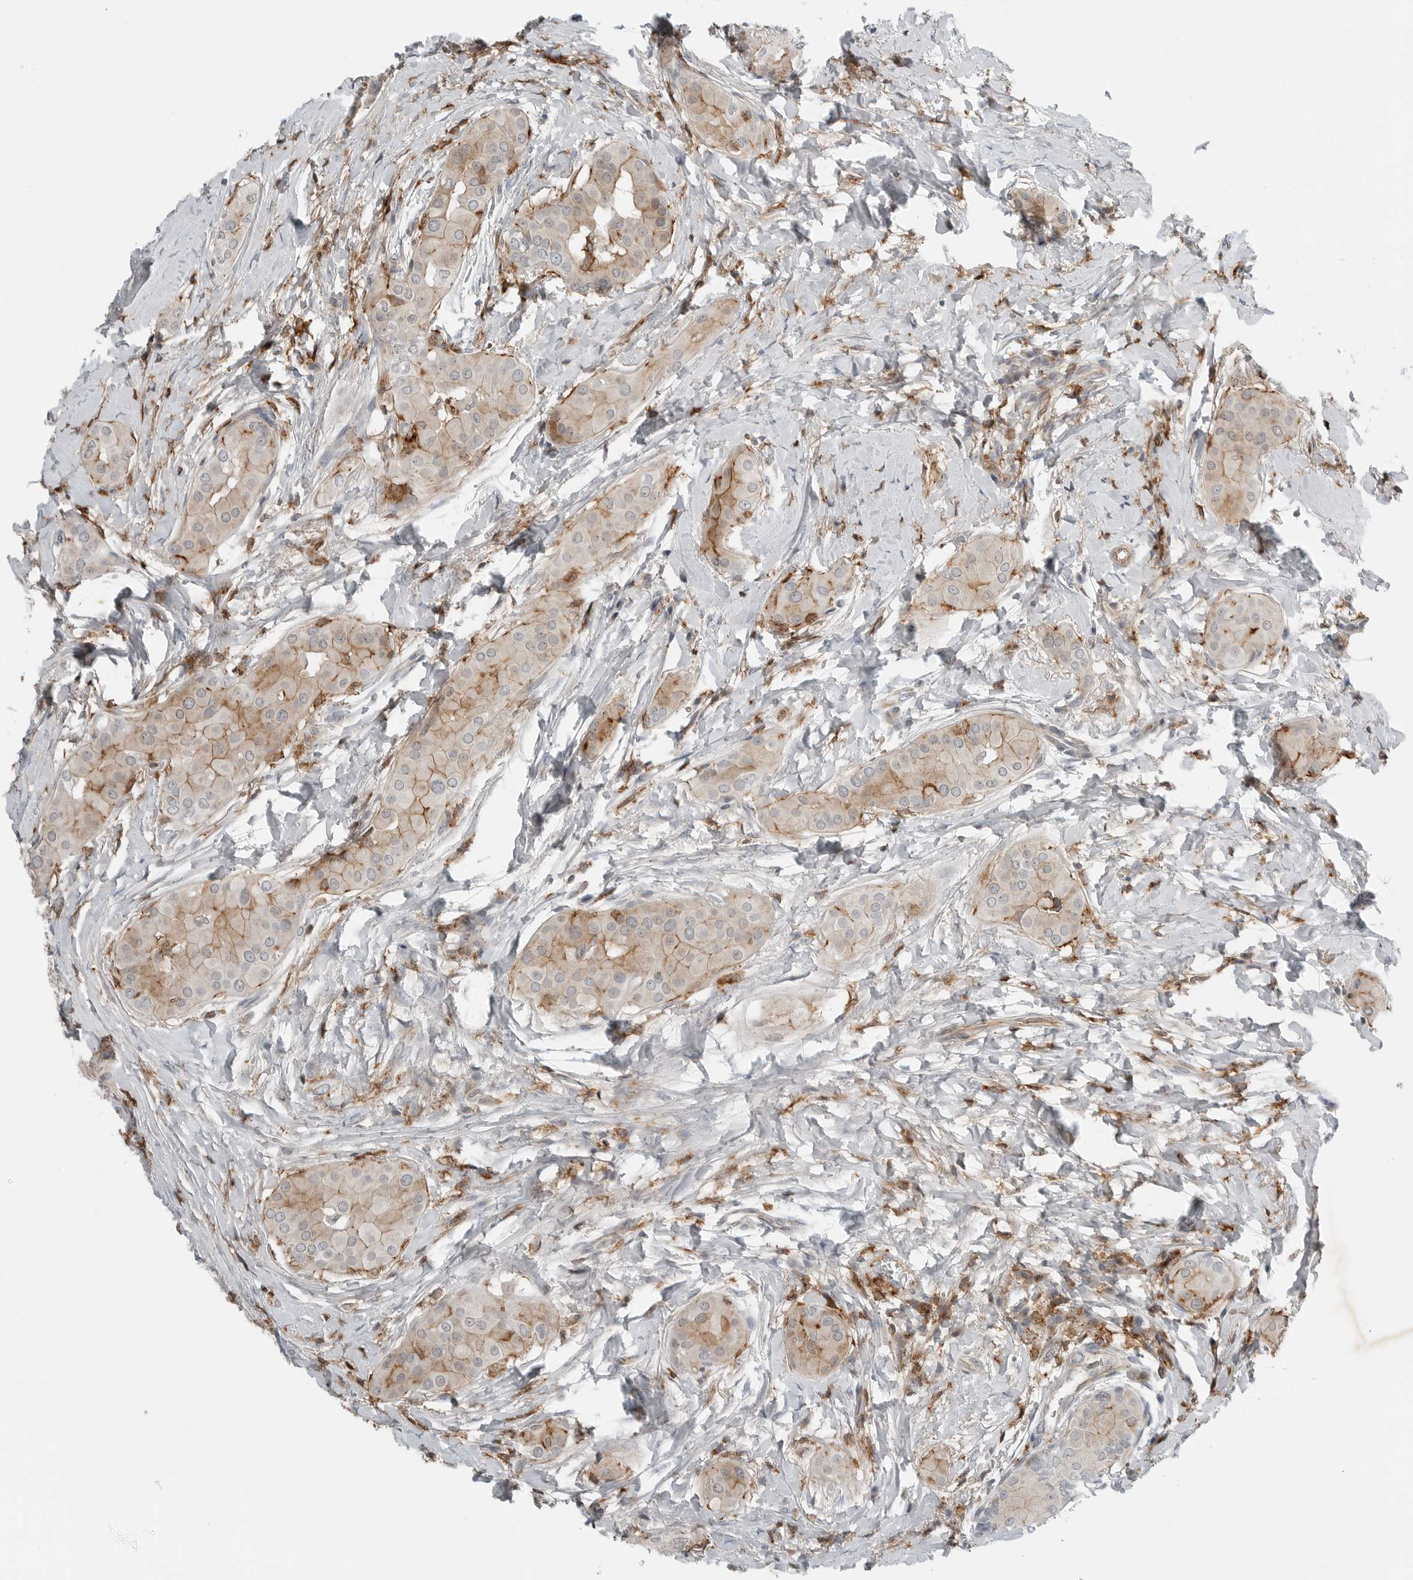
{"staining": {"intensity": "moderate", "quantity": "25%-75%", "location": "cytoplasmic/membranous"}, "tissue": "thyroid cancer", "cell_type": "Tumor cells", "image_type": "cancer", "snomed": [{"axis": "morphology", "description": "Papillary adenocarcinoma, NOS"}, {"axis": "topography", "description": "Thyroid gland"}], "caption": "Tumor cells exhibit moderate cytoplasmic/membranous positivity in approximately 25%-75% of cells in thyroid cancer (papillary adenocarcinoma). Using DAB (3,3'-diaminobenzidine) (brown) and hematoxylin (blue) stains, captured at high magnification using brightfield microscopy.", "gene": "LEFTY2", "patient": {"sex": "male", "age": 33}}